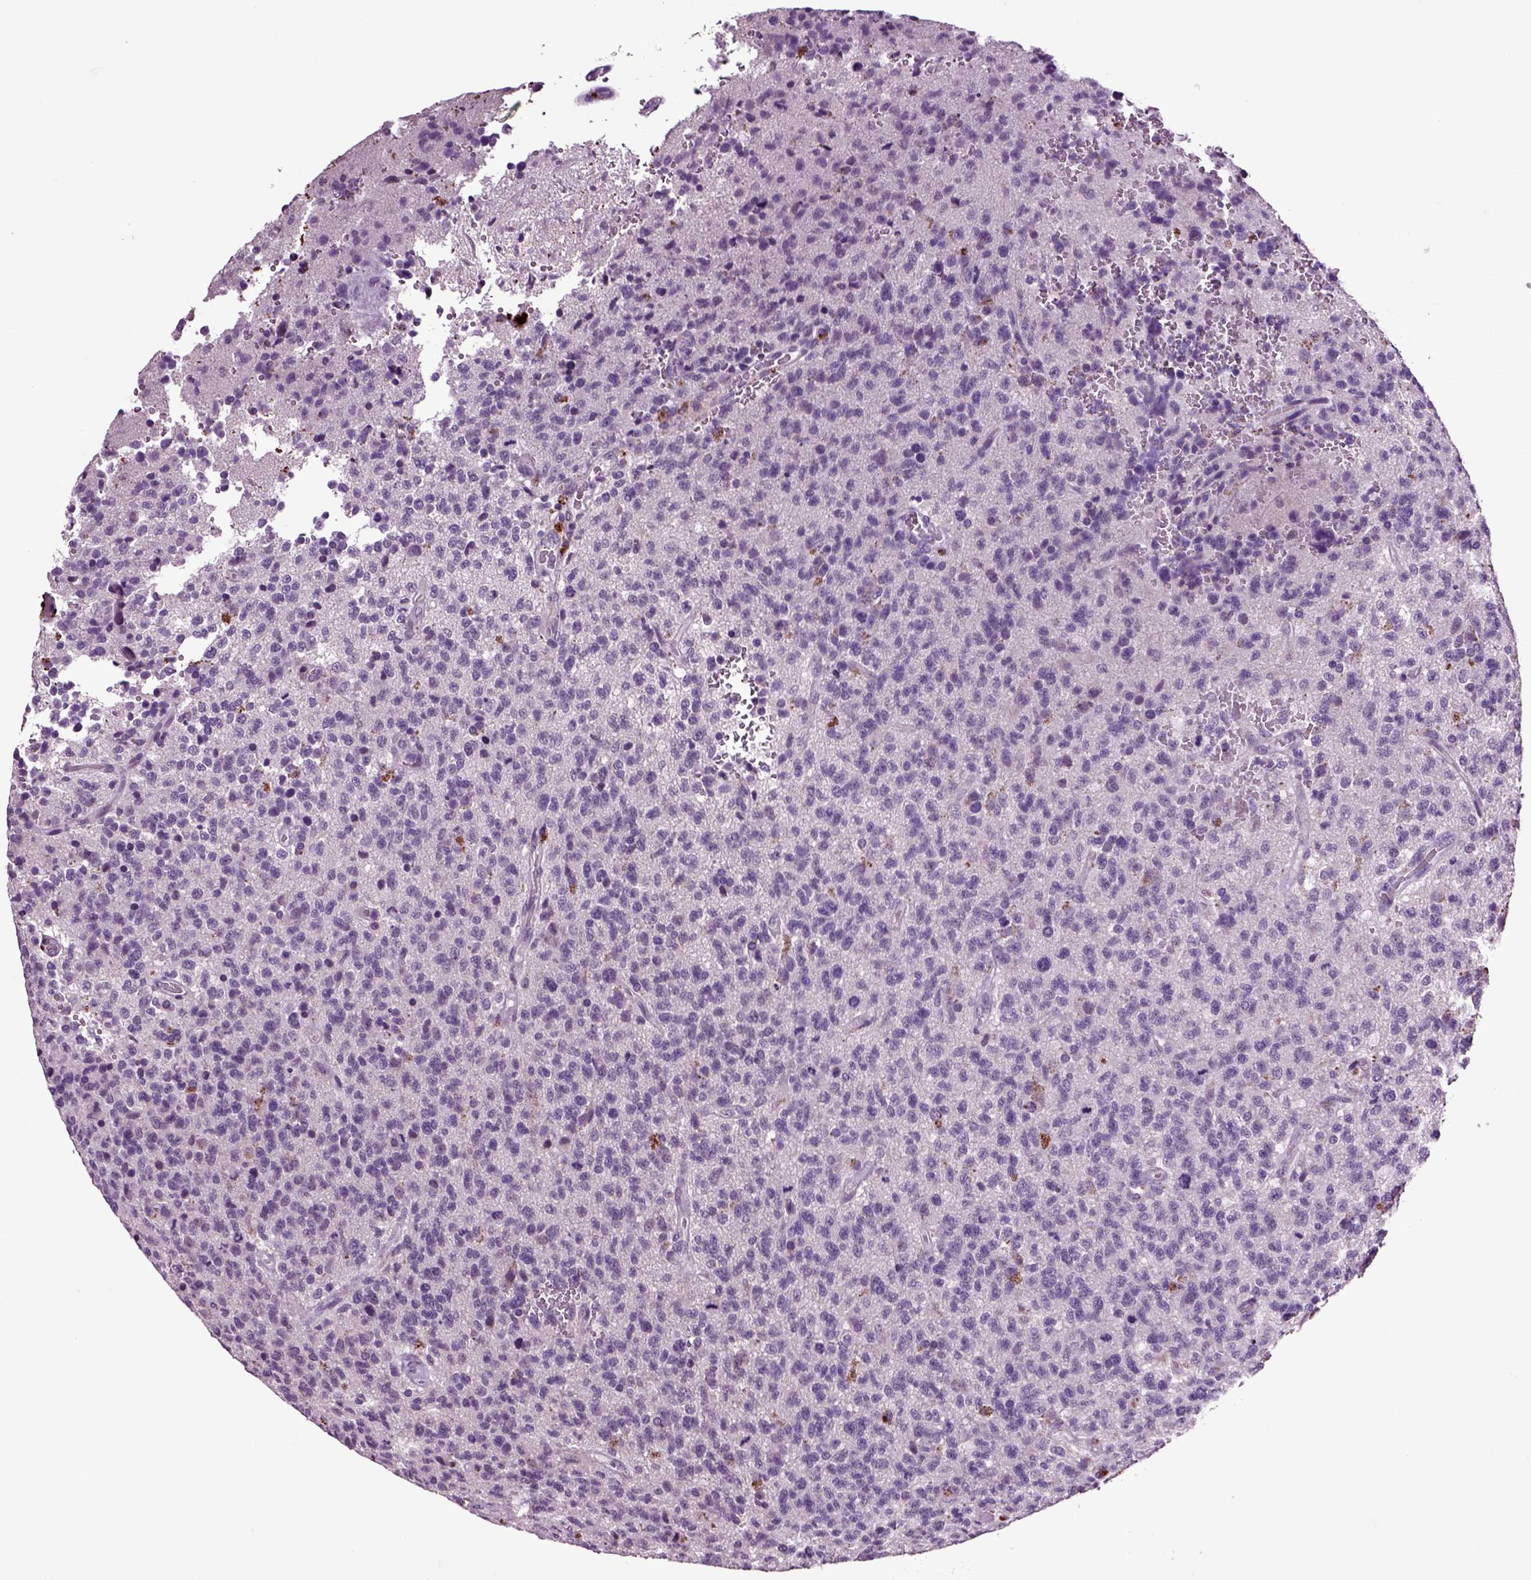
{"staining": {"intensity": "negative", "quantity": "none", "location": "none"}, "tissue": "glioma", "cell_type": "Tumor cells", "image_type": "cancer", "snomed": [{"axis": "morphology", "description": "Glioma, malignant, High grade"}, {"axis": "topography", "description": "Brain"}], "caption": "Glioma was stained to show a protein in brown. There is no significant staining in tumor cells.", "gene": "CRHR1", "patient": {"sex": "male", "age": 56}}